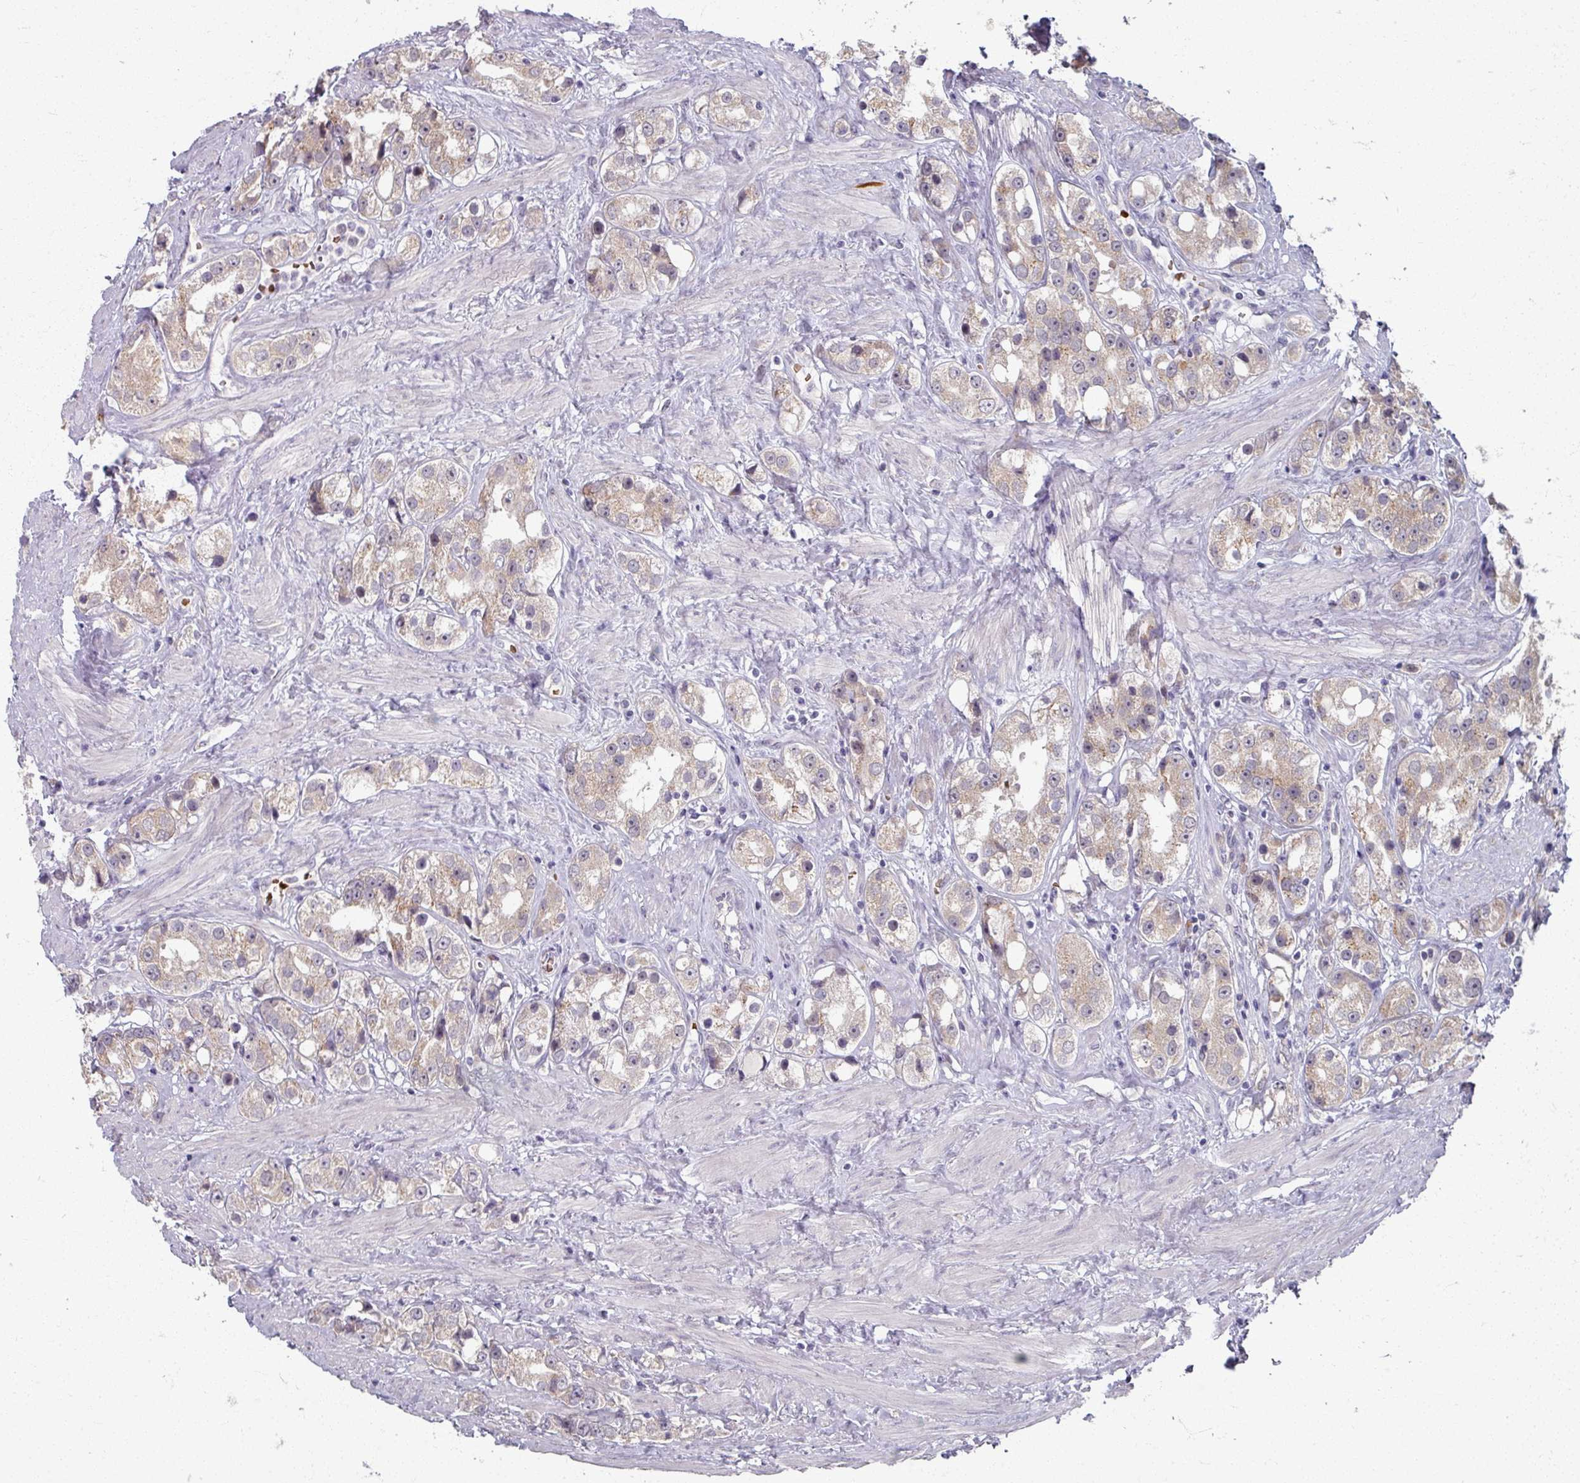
{"staining": {"intensity": "weak", "quantity": ">75%", "location": "cytoplasmic/membranous"}, "tissue": "prostate cancer", "cell_type": "Tumor cells", "image_type": "cancer", "snomed": [{"axis": "morphology", "description": "Adenocarcinoma, NOS"}, {"axis": "topography", "description": "Prostate"}], "caption": "A photomicrograph of human prostate cancer (adenocarcinoma) stained for a protein displays weak cytoplasmic/membranous brown staining in tumor cells.", "gene": "KMT5C", "patient": {"sex": "male", "age": 79}}